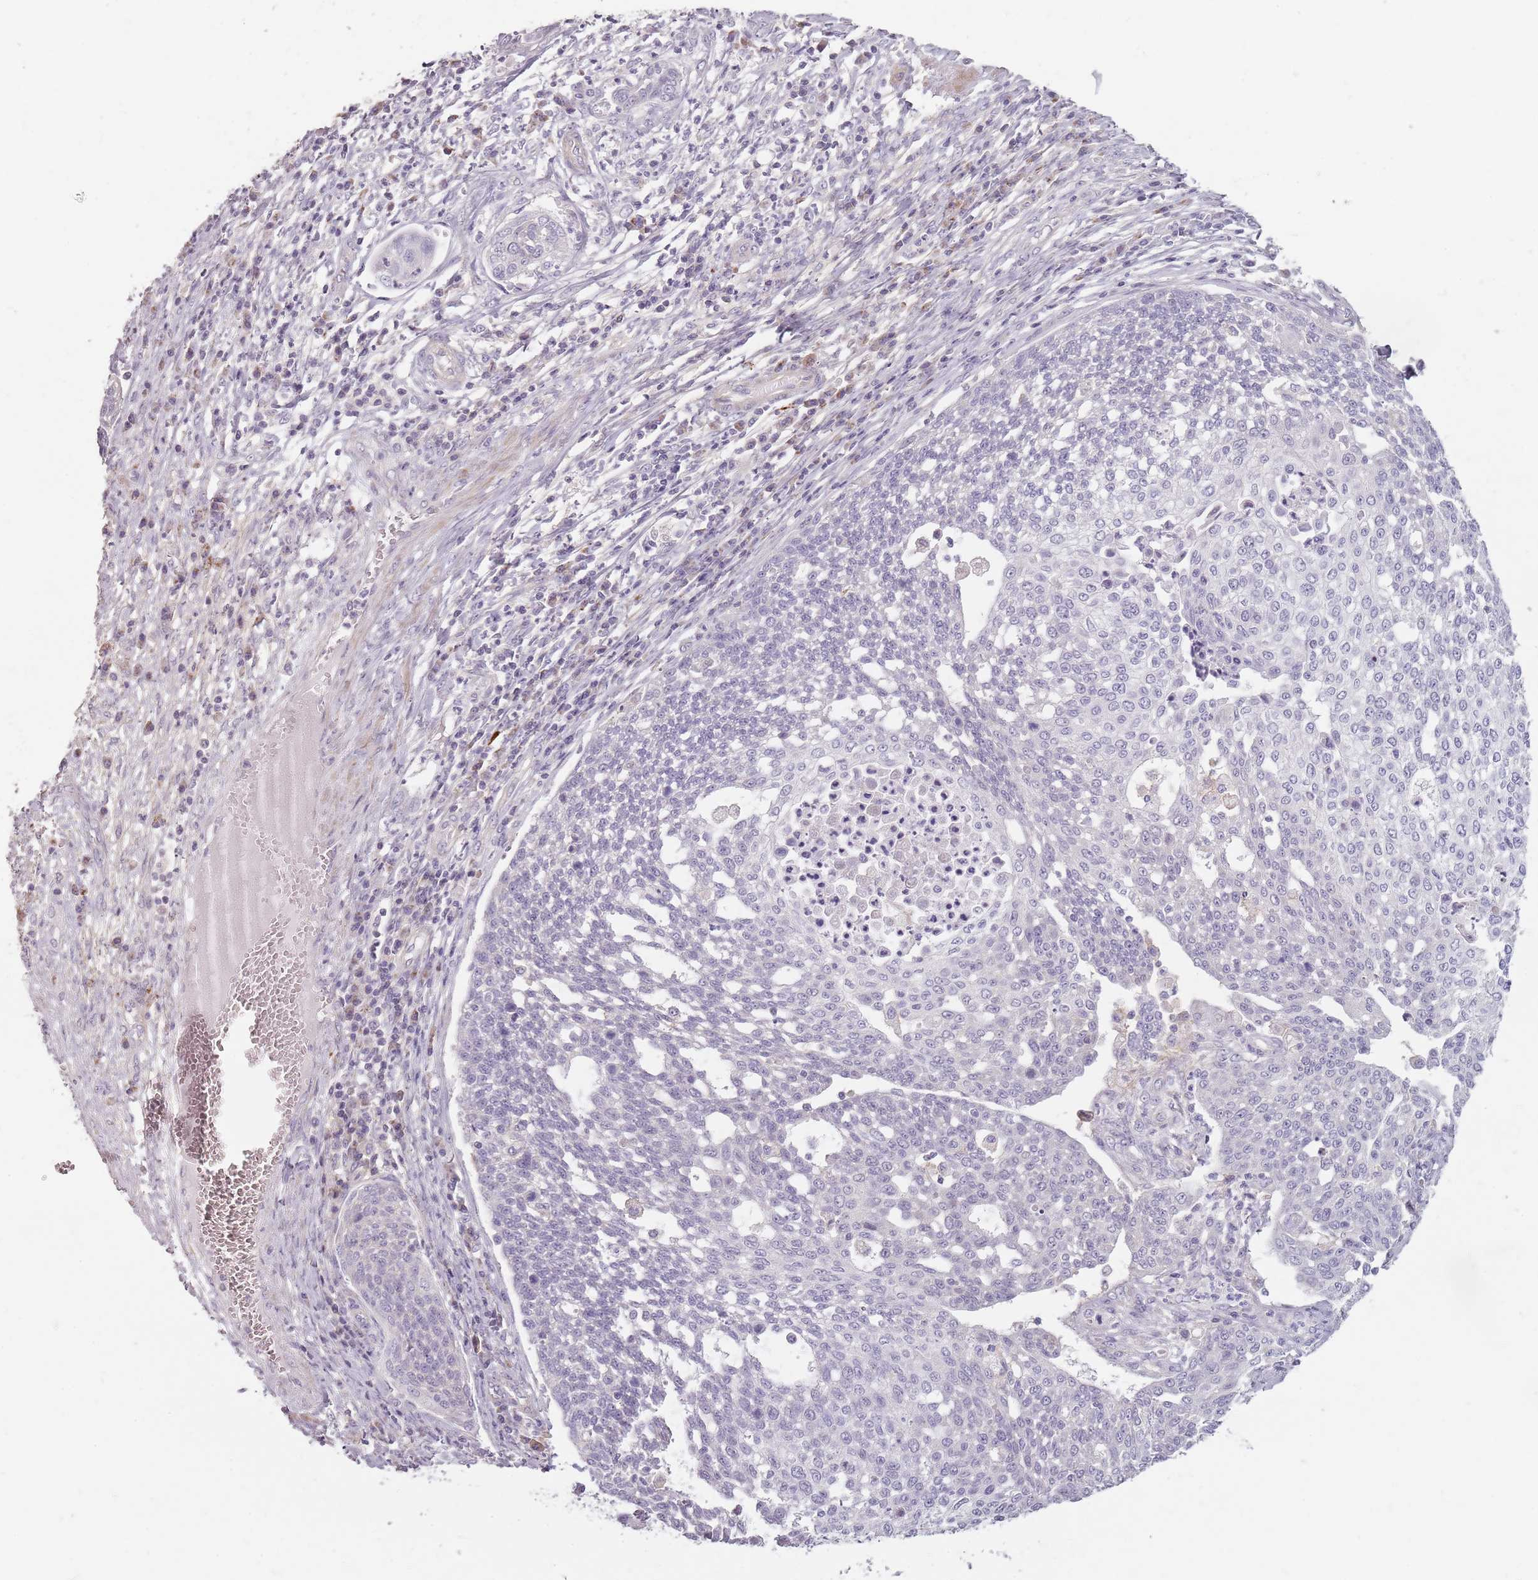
{"staining": {"intensity": "negative", "quantity": "none", "location": "none"}, "tissue": "cervical cancer", "cell_type": "Tumor cells", "image_type": "cancer", "snomed": [{"axis": "morphology", "description": "Squamous cell carcinoma, NOS"}, {"axis": "topography", "description": "Cervix"}], "caption": "This is an immunohistochemistry (IHC) image of human cervical cancer. There is no staining in tumor cells.", "gene": "SYNGR3", "patient": {"sex": "female", "age": 34}}